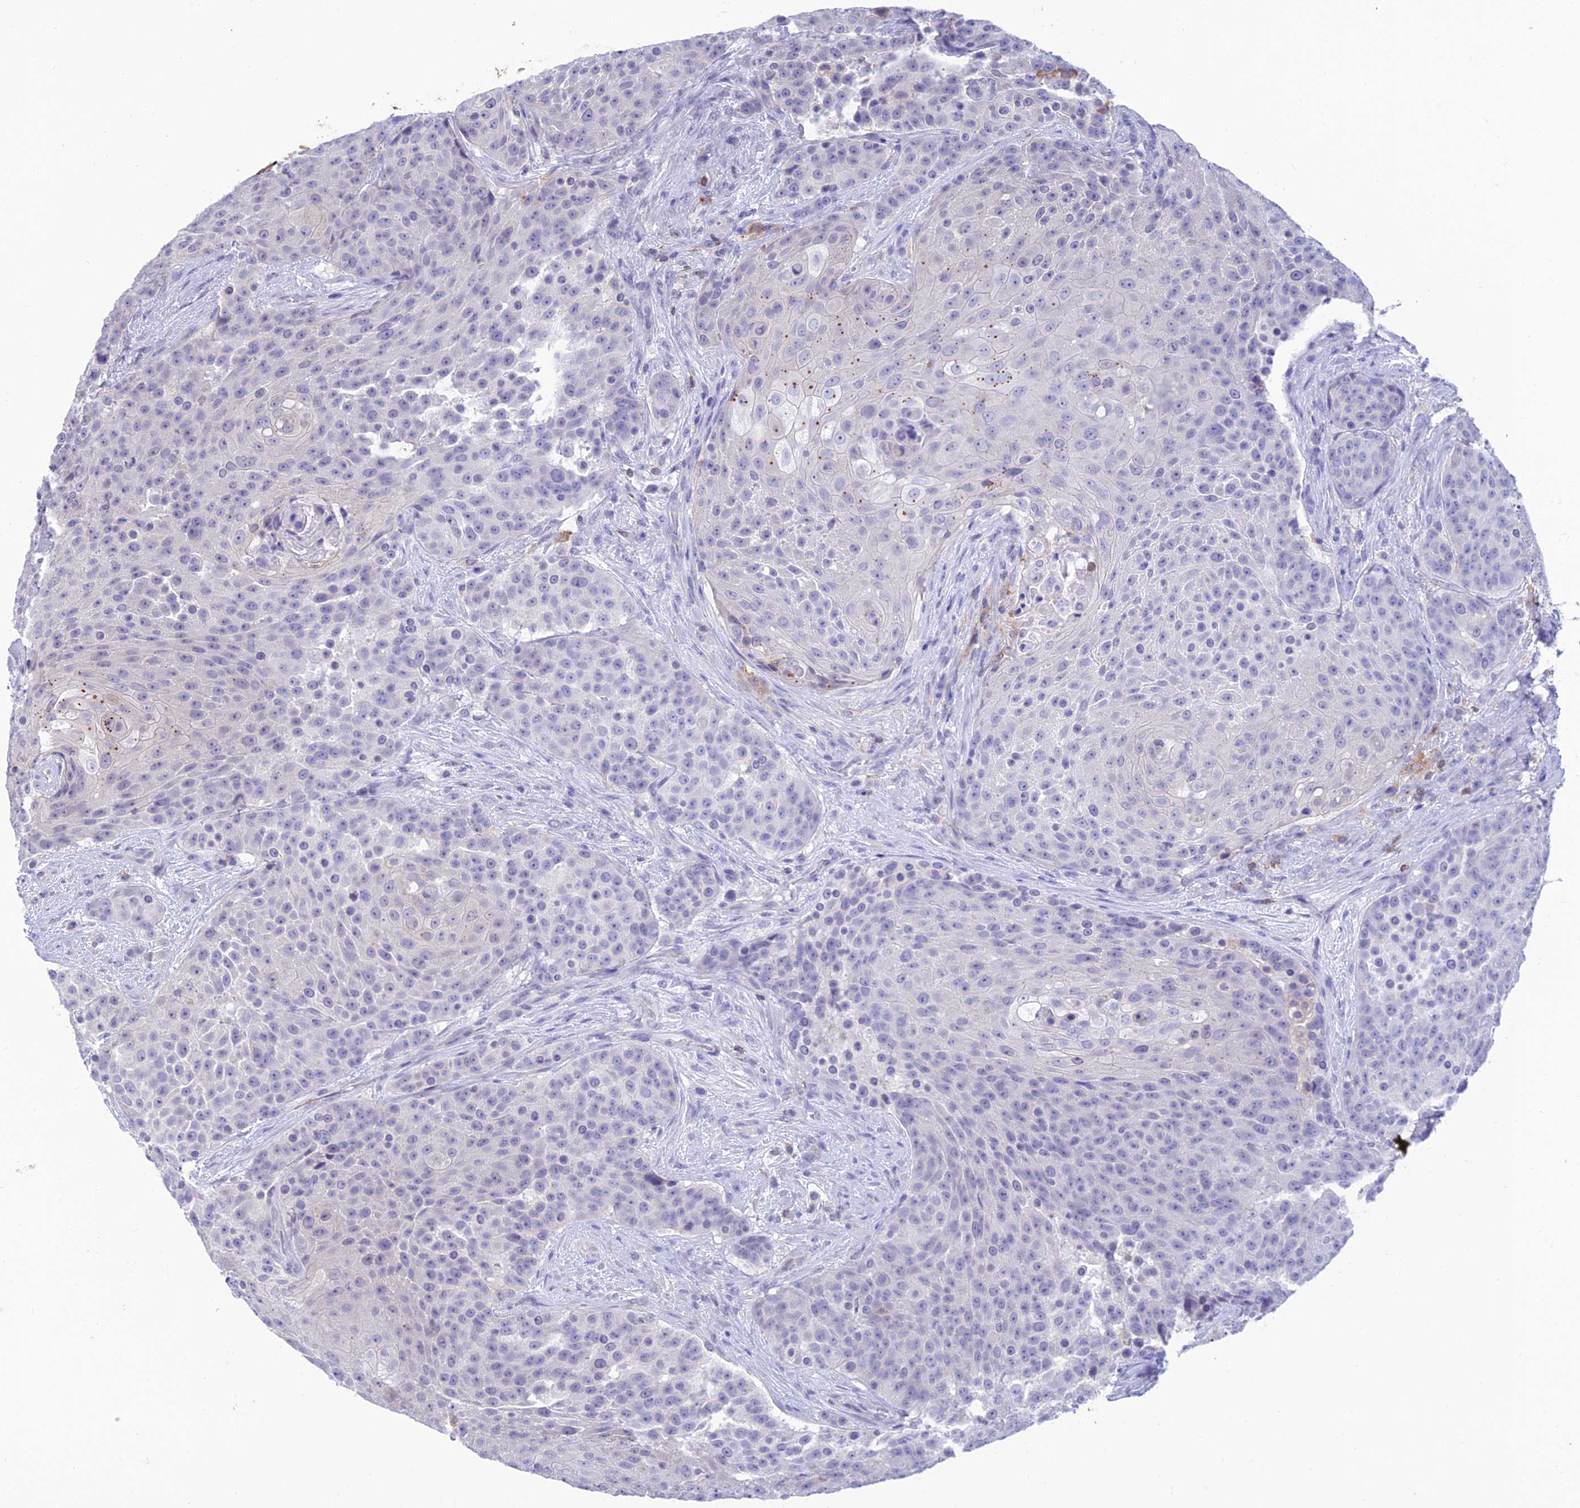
{"staining": {"intensity": "negative", "quantity": "none", "location": "none"}, "tissue": "urothelial cancer", "cell_type": "Tumor cells", "image_type": "cancer", "snomed": [{"axis": "morphology", "description": "Urothelial carcinoma, High grade"}, {"axis": "topography", "description": "Urinary bladder"}], "caption": "Immunohistochemistry image of human urothelial cancer stained for a protein (brown), which exhibits no expression in tumor cells.", "gene": "FAM76A", "patient": {"sex": "female", "age": 63}}